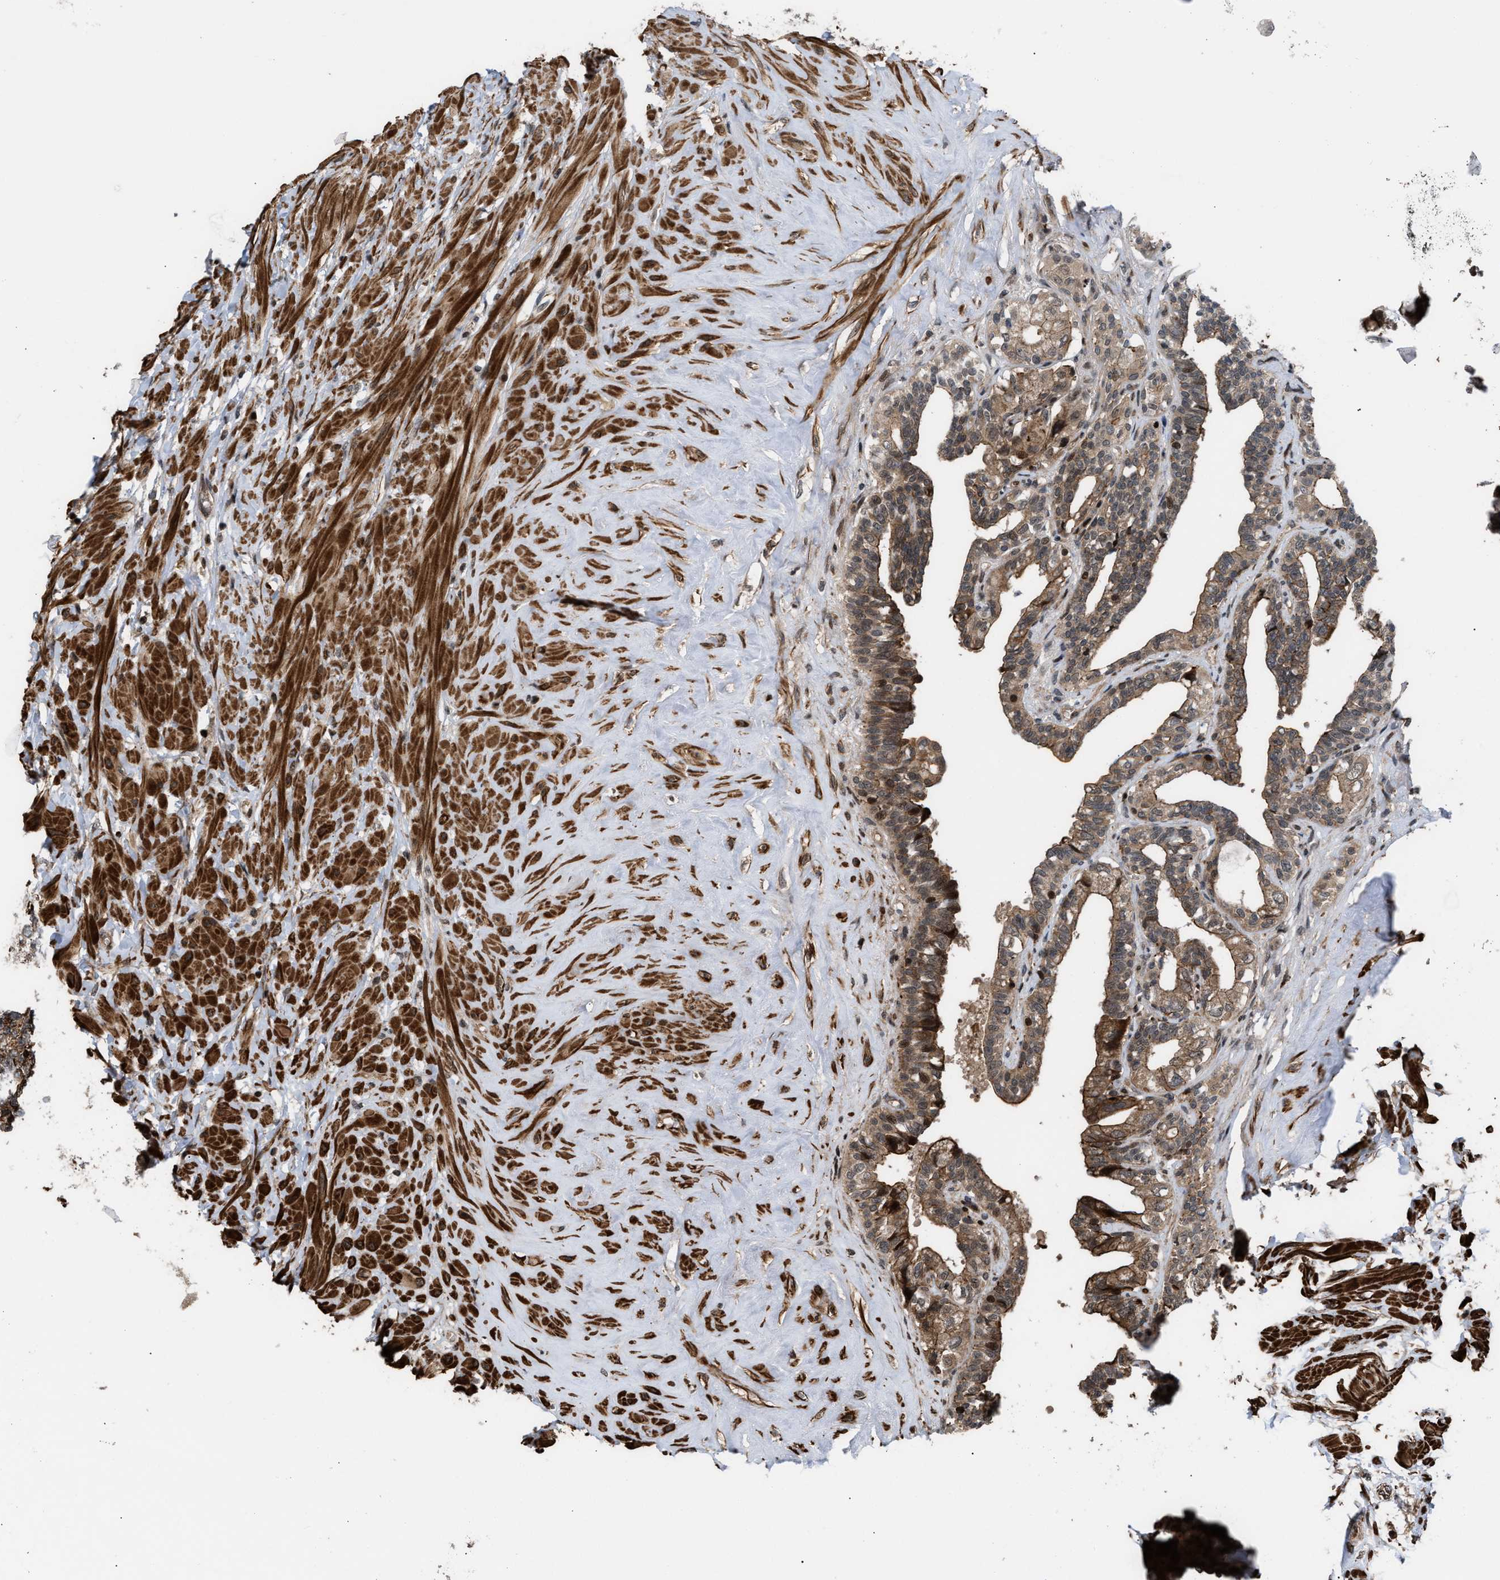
{"staining": {"intensity": "moderate", "quantity": ">75%", "location": "cytoplasmic/membranous,nuclear"}, "tissue": "seminal vesicle", "cell_type": "Glandular cells", "image_type": "normal", "snomed": [{"axis": "morphology", "description": "Normal tissue, NOS"}, {"axis": "topography", "description": "Seminal veicle"}], "caption": "Seminal vesicle stained for a protein displays moderate cytoplasmic/membranous,nuclear positivity in glandular cells. The staining was performed using DAB to visualize the protein expression in brown, while the nuclei were stained in blue with hematoxylin (Magnification: 20x).", "gene": "STAU2", "patient": {"sex": "male", "age": 63}}